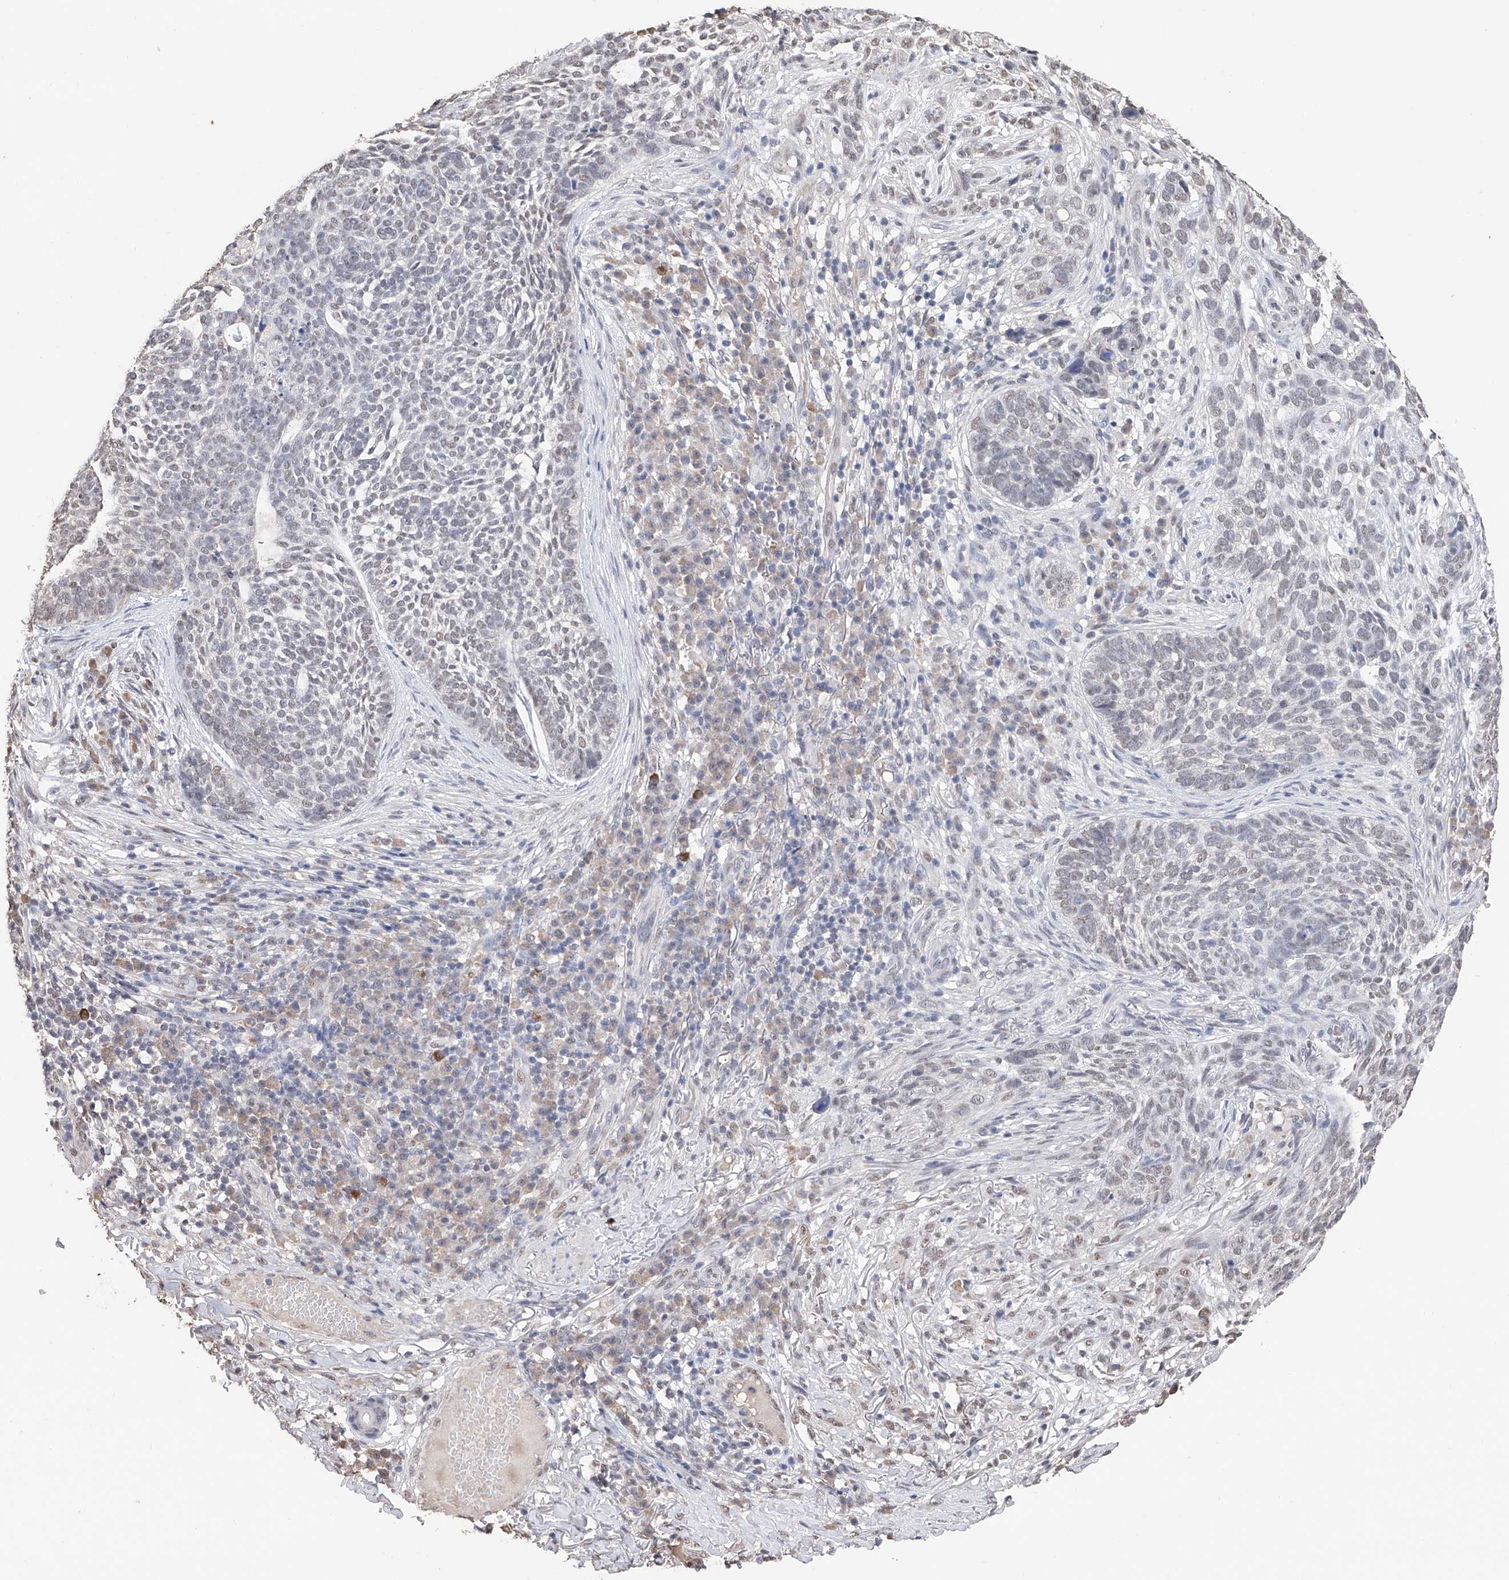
{"staining": {"intensity": "negative", "quantity": "none", "location": "none"}, "tissue": "skin cancer", "cell_type": "Tumor cells", "image_type": "cancer", "snomed": [{"axis": "morphology", "description": "Basal cell carcinoma"}, {"axis": "topography", "description": "Skin"}], "caption": "DAB immunohistochemical staining of human basal cell carcinoma (skin) reveals no significant staining in tumor cells. The staining is performed using DAB (3,3'-diaminobenzidine) brown chromogen with nuclei counter-stained in using hematoxylin.", "gene": "DMAP1", "patient": {"sex": "female", "age": 64}}